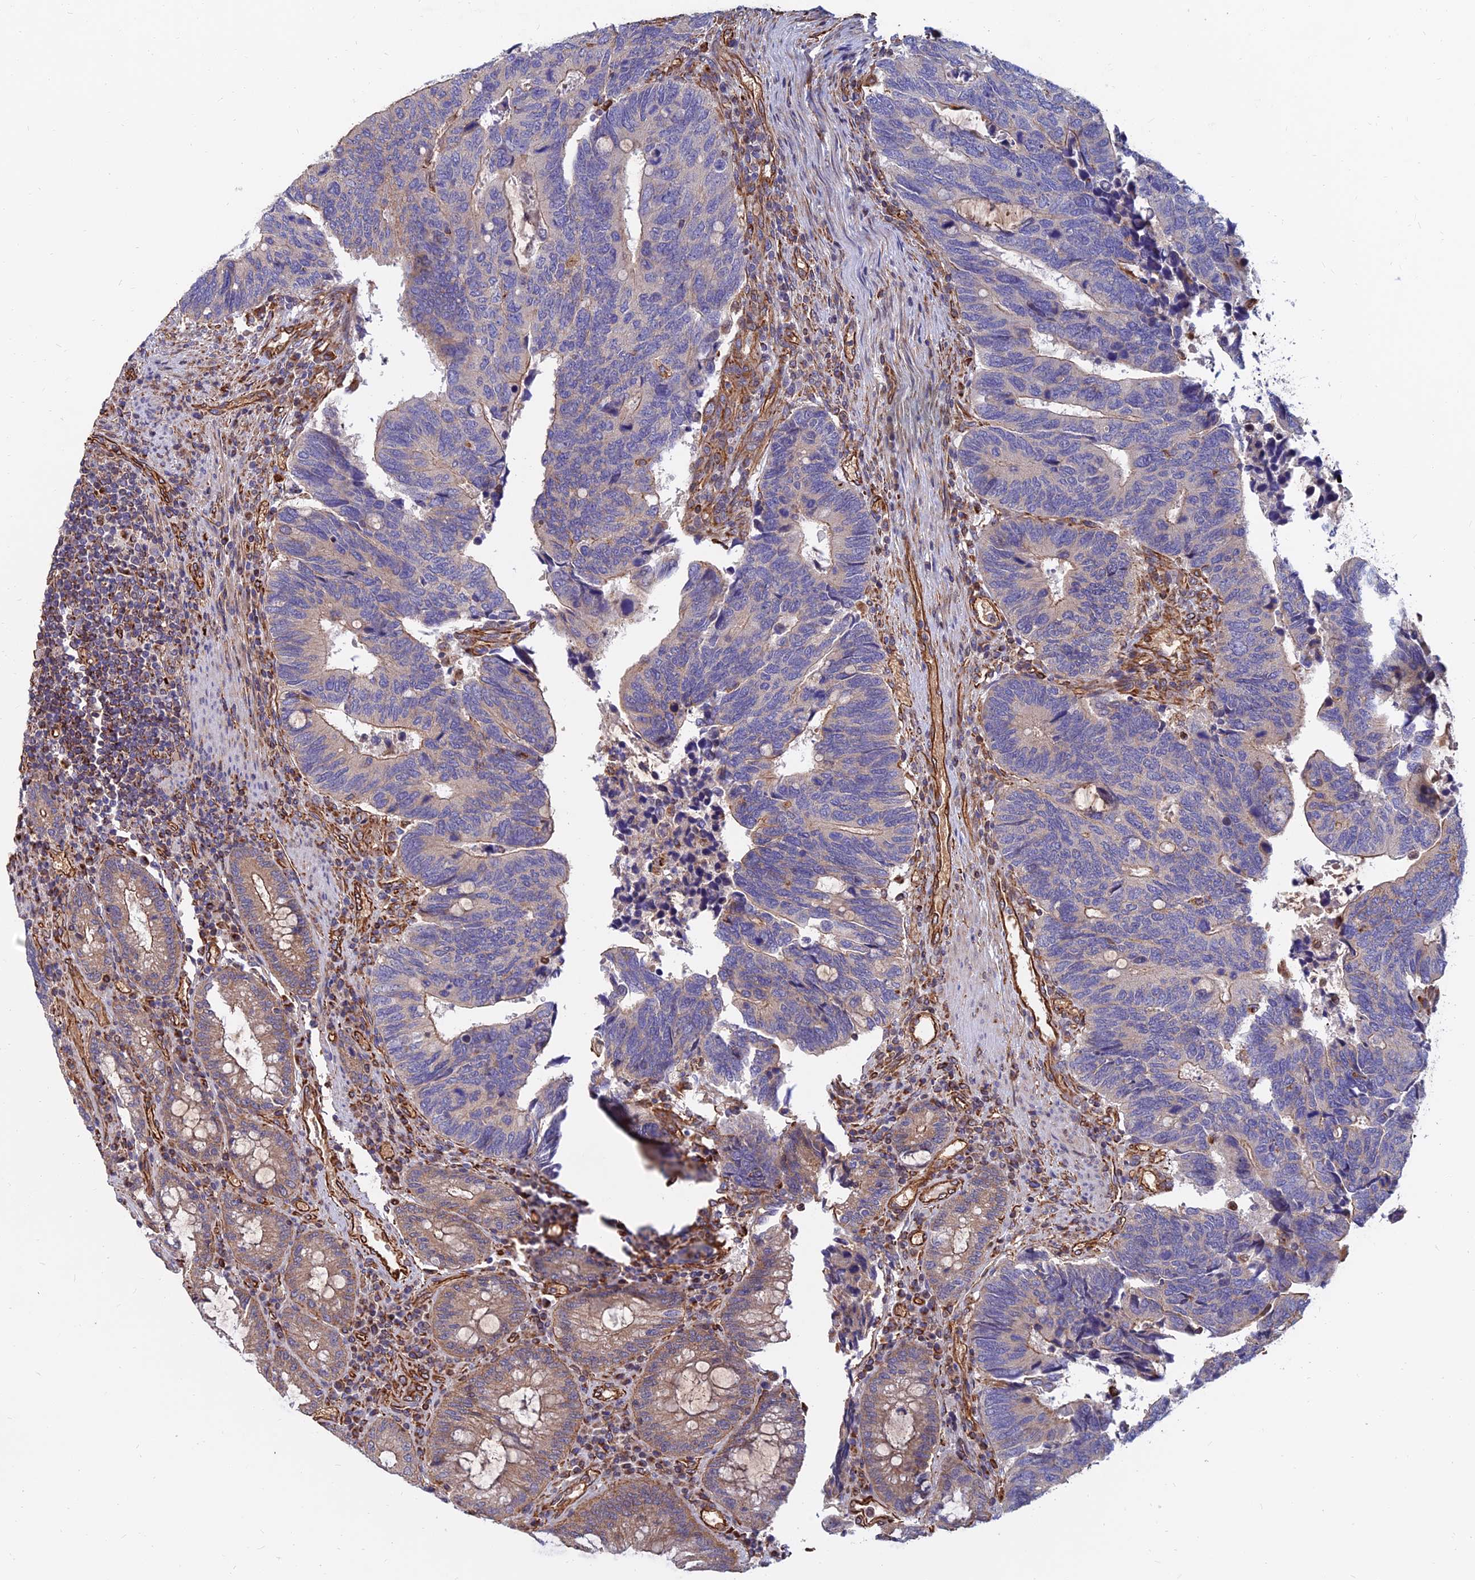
{"staining": {"intensity": "moderate", "quantity": "<25%", "location": "cytoplasmic/membranous"}, "tissue": "colorectal cancer", "cell_type": "Tumor cells", "image_type": "cancer", "snomed": [{"axis": "morphology", "description": "Adenocarcinoma, NOS"}, {"axis": "topography", "description": "Colon"}], "caption": "Human colorectal cancer (adenocarcinoma) stained with a protein marker shows moderate staining in tumor cells.", "gene": "CDK18", "patient": {"sex": "male", "age": 87}}